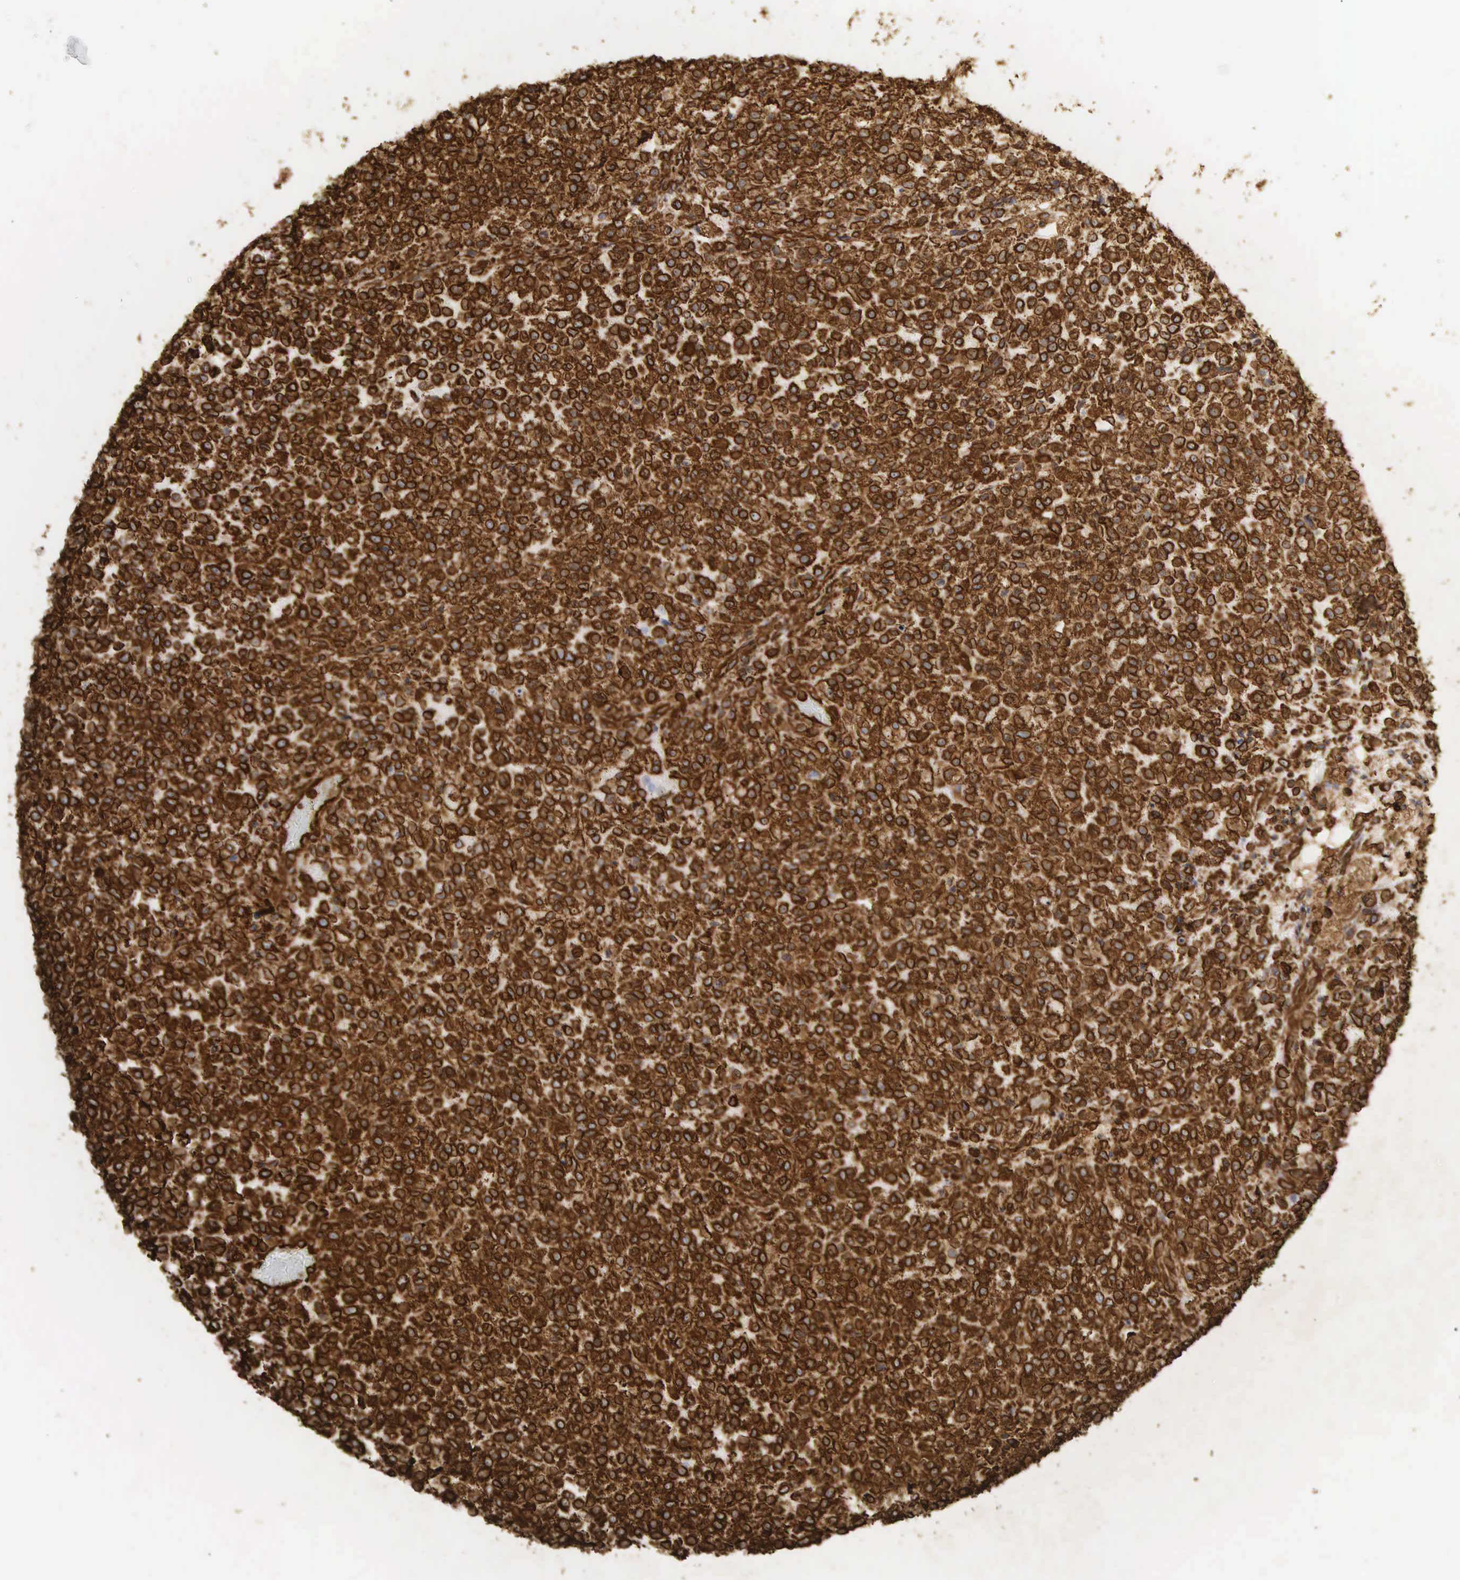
{"staining": {"intensity": "strong", "quantity": ">75%", "location": "cytoplasmic/membranous,nuclear"}, "tissue": "testis cancer", "cell_type": "Tumor cells", "image_type": "cancer", "snomed": [{"axis": "morphology", "description": "Seminoma, NOS"}, {"axis": "topography", "description": "Testis"}], "caption": "DAB immunohistochemical staining of human seminoma (testis) shows strong cytoplasmic/membranous and nuclear protein expression in about >75% of tumor cells. (brown staining indicates protein expression, while blue staining denotes nuclei).", "gene": "VIM", "patient": {"sex": "male", "age": 59}}